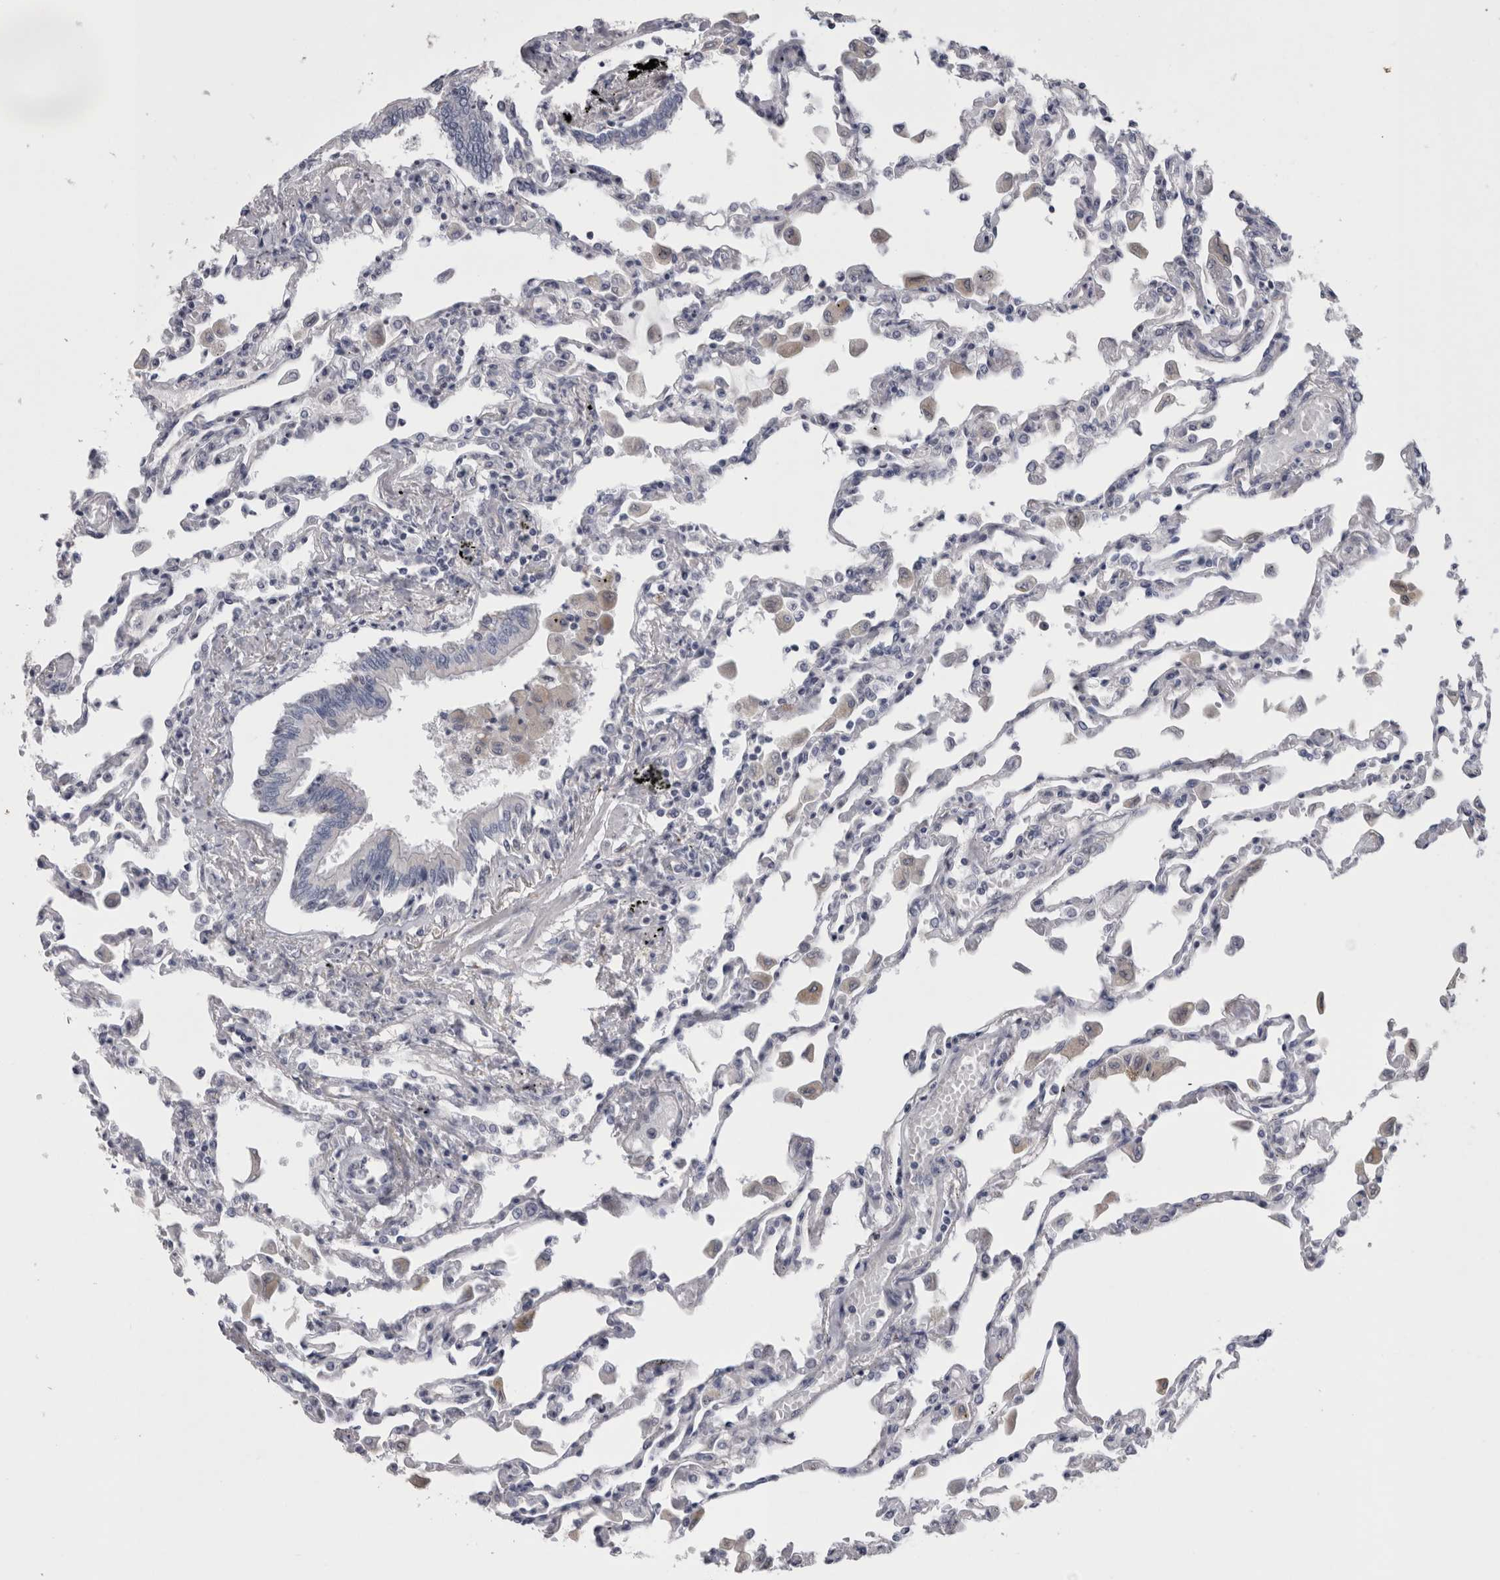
{"staining": {"intensity": "negative", "quantity": "none", "location": "none"}, "tissue": "lung", "cell_type": "Alveolar cells", "image_type": "normal", "snomed": [{"axis": "morphology", "description": "Normal tissue, NOS"}, {"axis": "topography", "description": "Bronchus"}, {"axis": "topography", "description": "Lung"}], "caption": "This photomicrograph is of benign lung stained with IHC to label a protein in brown with the nuclei are counter-stained blue. There is no staining in alveolar cells. (DAB immunohistochemistry with hematoxylin counter stain).", "gene": "ACOT7", "patient": {"sex": "female", "age": 49}}